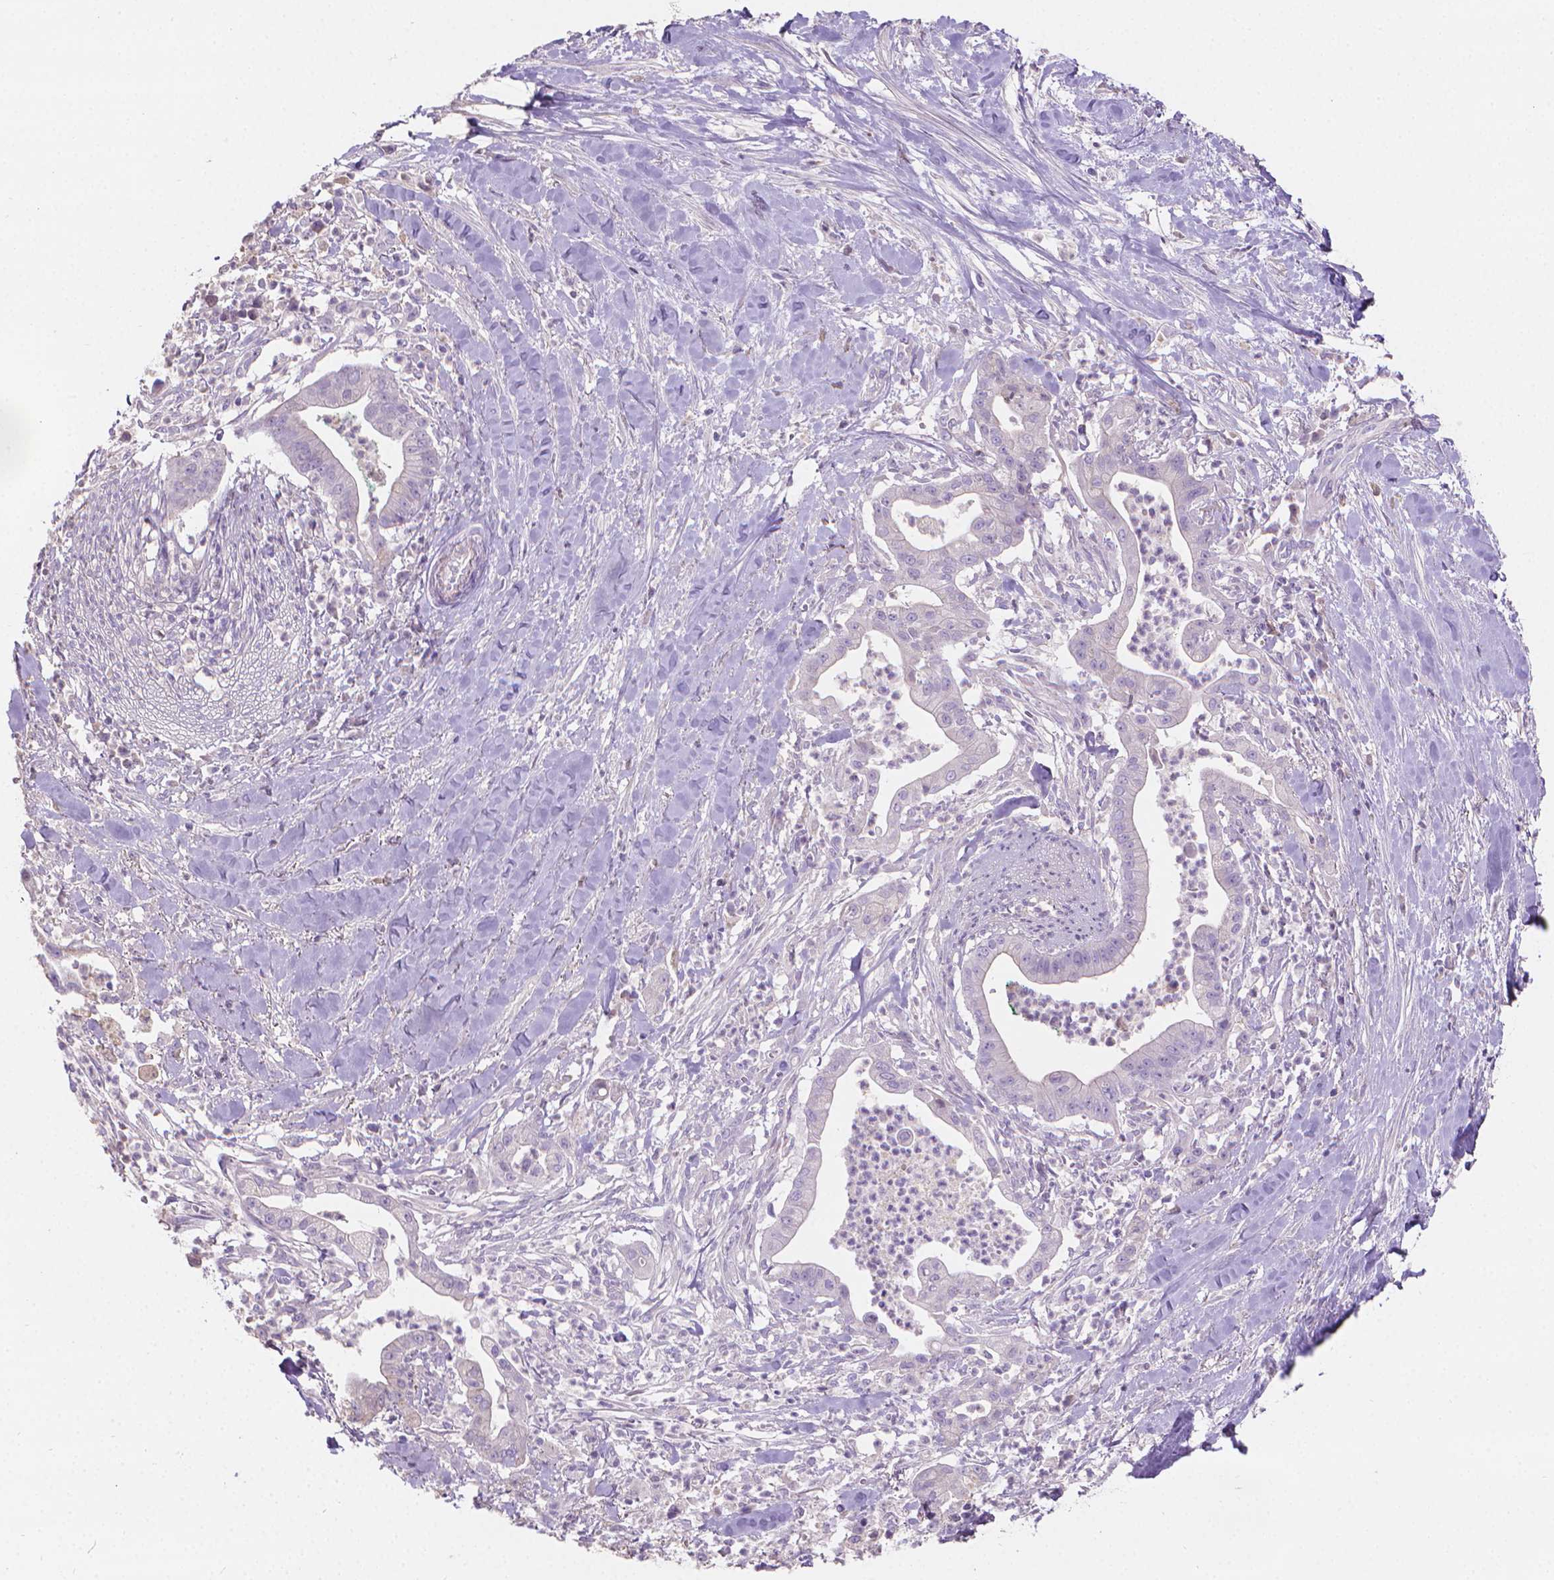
{"staining": {"intensity": "negative", "quantity": "none", "location": "none"}, "tissue": "pancreatic cancer", "cell_type": "Tumor cells", "image_type": "cancer", "snomed": [{"axis": "morphology", "description": "Normal tissue, NOS"}, {"axis": "morphology", "description": "Adenocarcinoma, NOS"}, {"axis": "topography", "description": "Lymph node"}, {"axis": "topography", "description": "Pancreas"}], "caption": "Protein analysis of pancreatic cancer (adenocarcinoma) displays no significant expression in tumor cells. (DAB IHC, high magnification).", "gene": "CABCOCO1", "patient": {"sex": "female", "age": 58}}